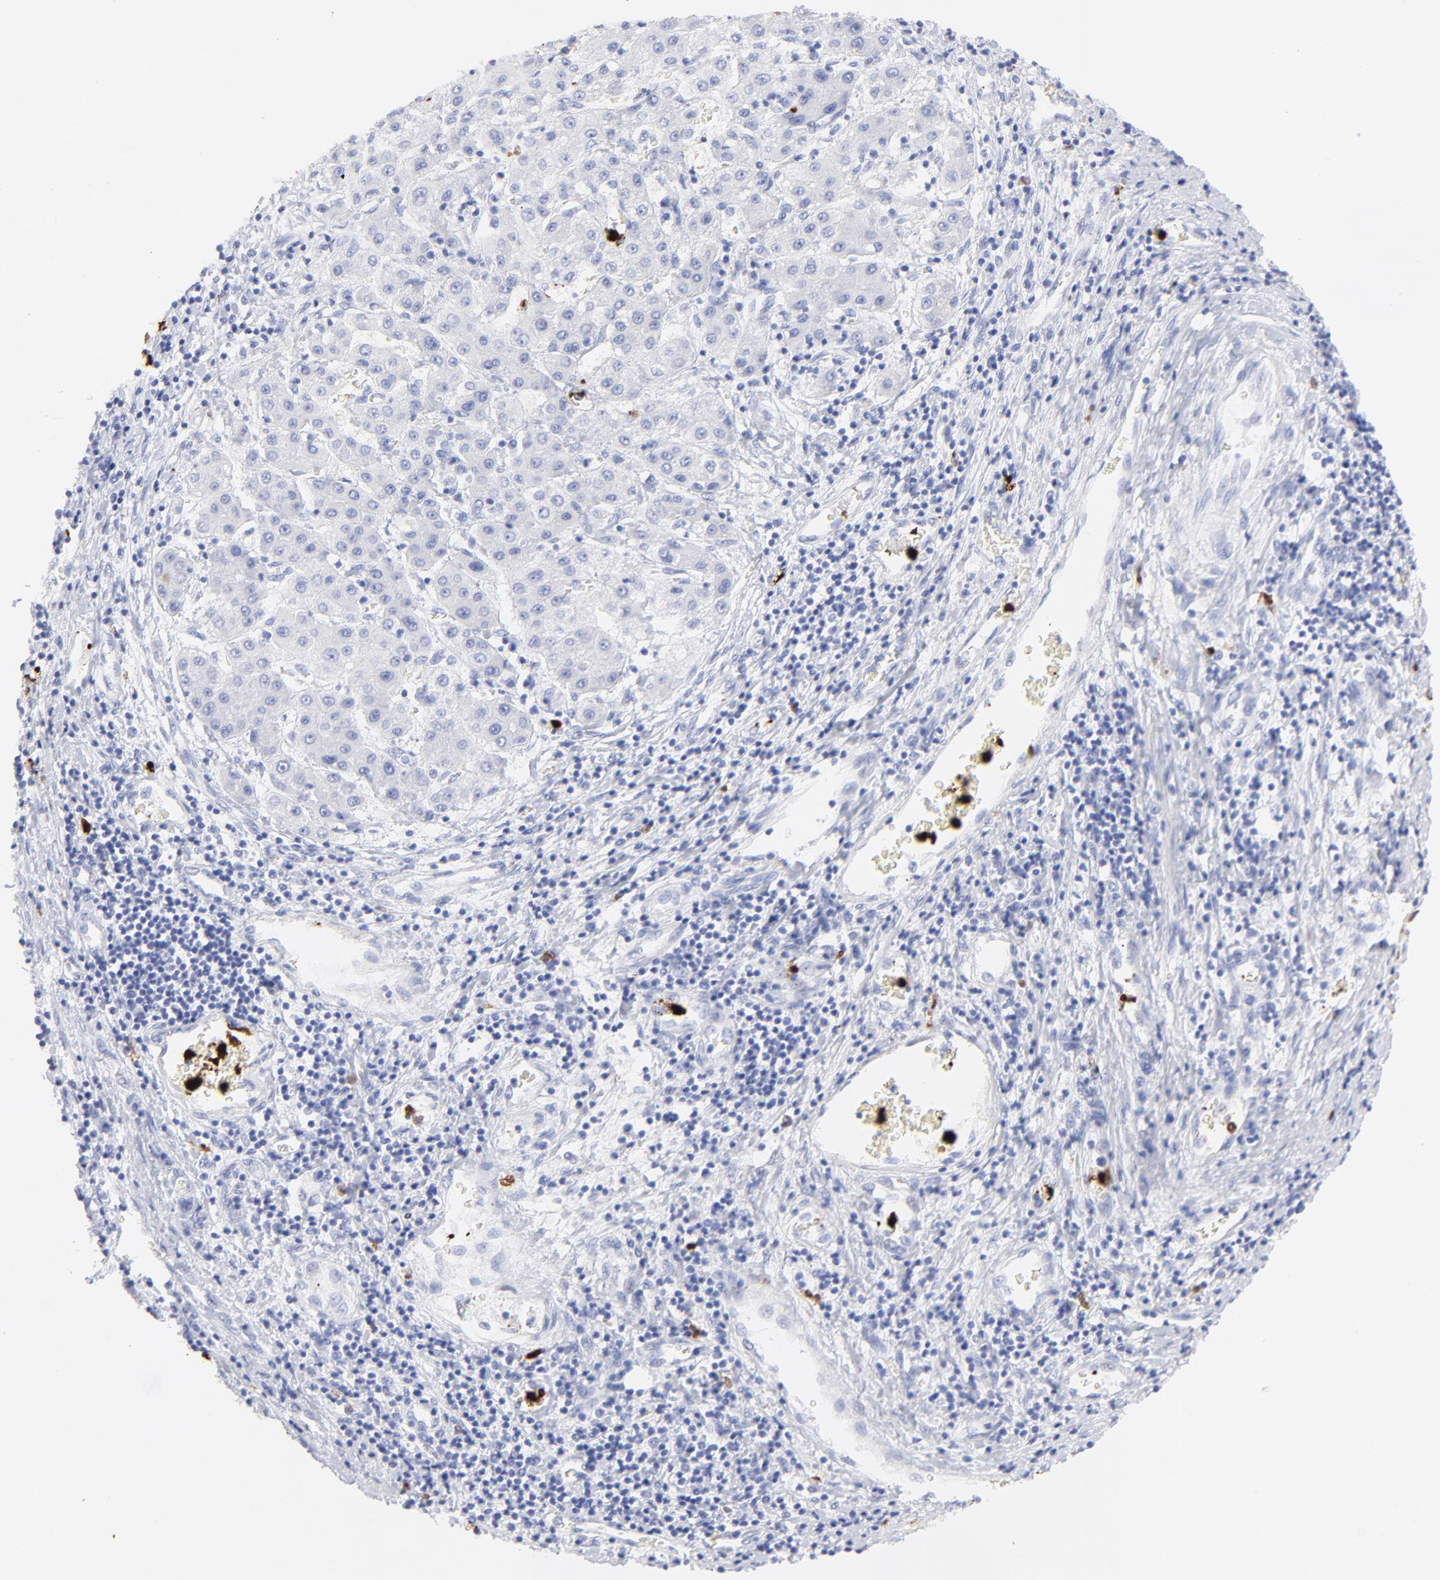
{"staining": {"intensity": "negative", "quantity": "none", "location": "none"}, "tissue": "liver cancer", "cell_type": "Tumor cells", "image_type": "cancer", "snomed": [{"axis": "morphology", "description": "Carcinoma, Hepatocellular, NOS"}, {"axis": "topography", "description": "Liver"}], "caption": "Tumor cells show no significant protein staining in liver cancer (hepatocellular carcinoma).", "gene": "S100A12", "patient": {"sex": "male", "age": 24}}